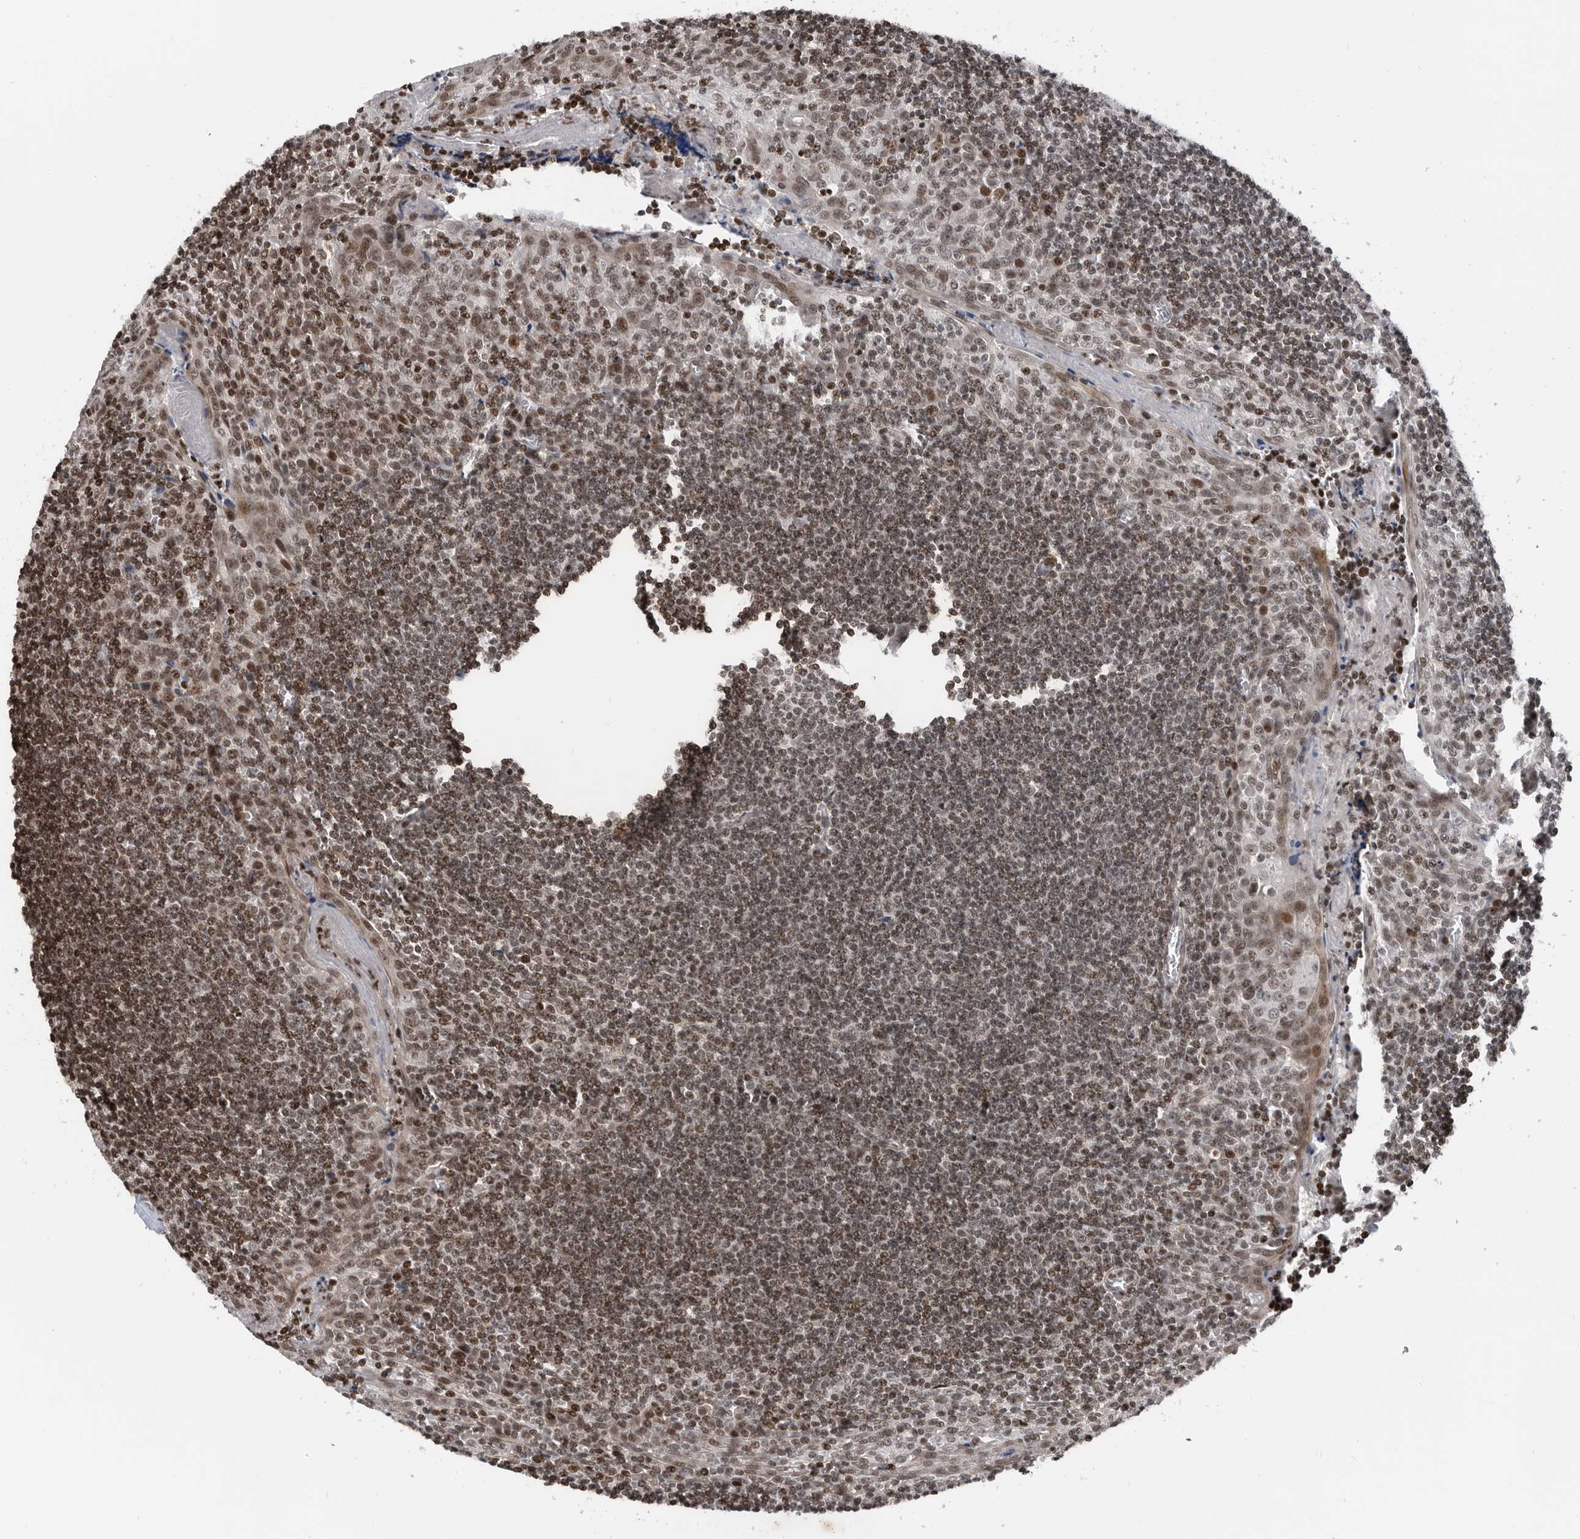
{"staining": {"intensity": "moderate", "quantity": "<25%", "location": "nuclear"}, "tissue": "tonsil", "cell_type": "Germinal center cells", "image_type": "normal", "snomed": [{"axis": "morphology", "description": "Normal tissue, NOS"}, {"axis": "topography", "description": "Tonsil"}], "caption": "The immunohistochemical stain labels moderate nuclear expression in germinal center cells of unremarkable tonsil.", "gene": "SNRNP48", "patient": {"sex": "male", "age": 27}}